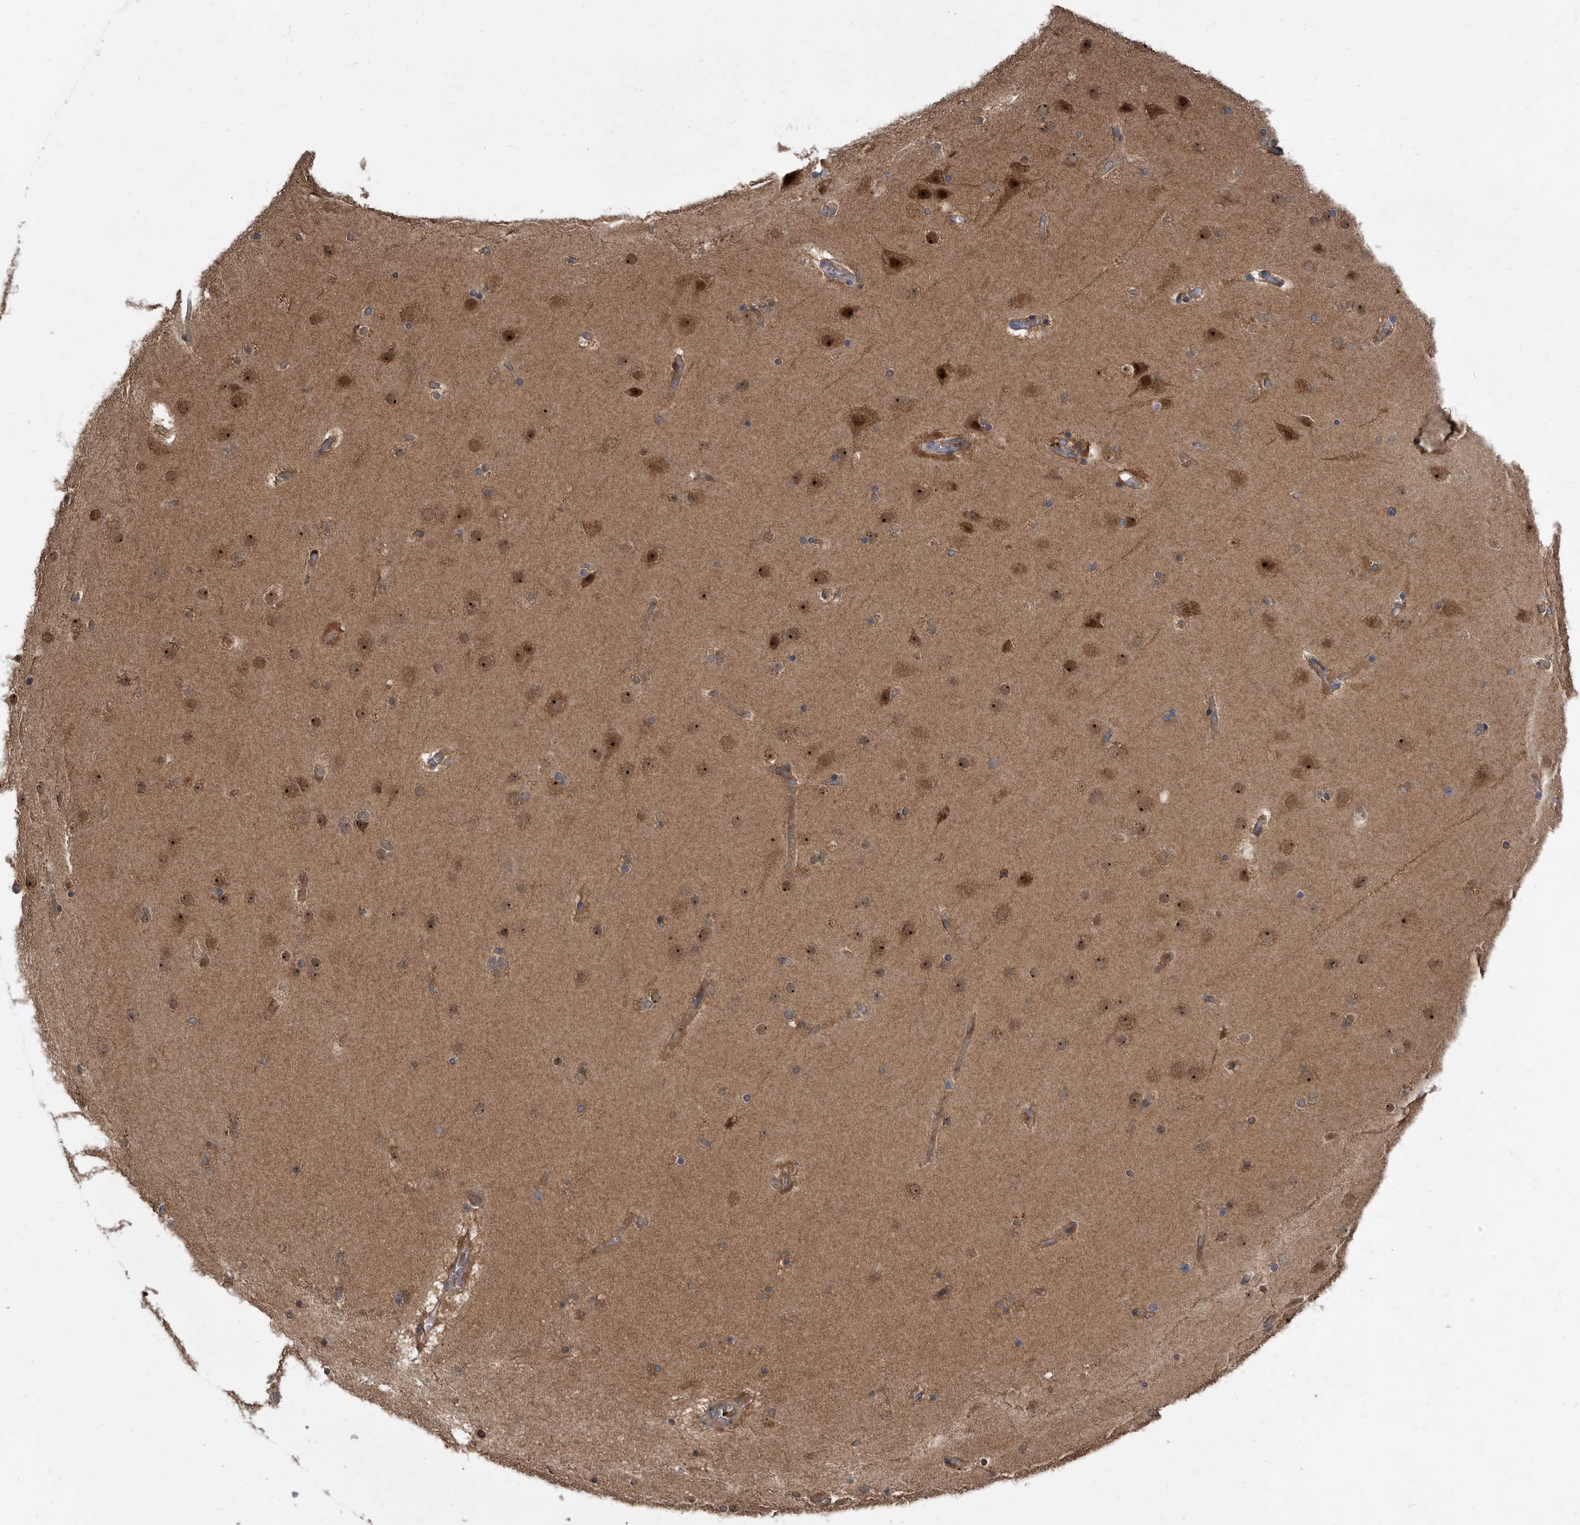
{"staining": {"intensity": "weak", "quantity": ">75%", "location": "cytoplasmic/membranous"}, "tissue": "cerebral cortex", "cell_type": "Endothelial cells", "image_type": "normal", "snomed": [{"axis": "morphology", "description": "Normal tissue, NOS"}, {"axis": "topography", "description": "Cerebral cortex"}], "caption": "A low amount of weak cytoplasmic/membranous expression is appreciated in about >75% of endothelial cells in normal cerebral cortex. Nuclei are stained in blue.", "gene": "APEH", "patient": {"sex": "male", "age": 57}}